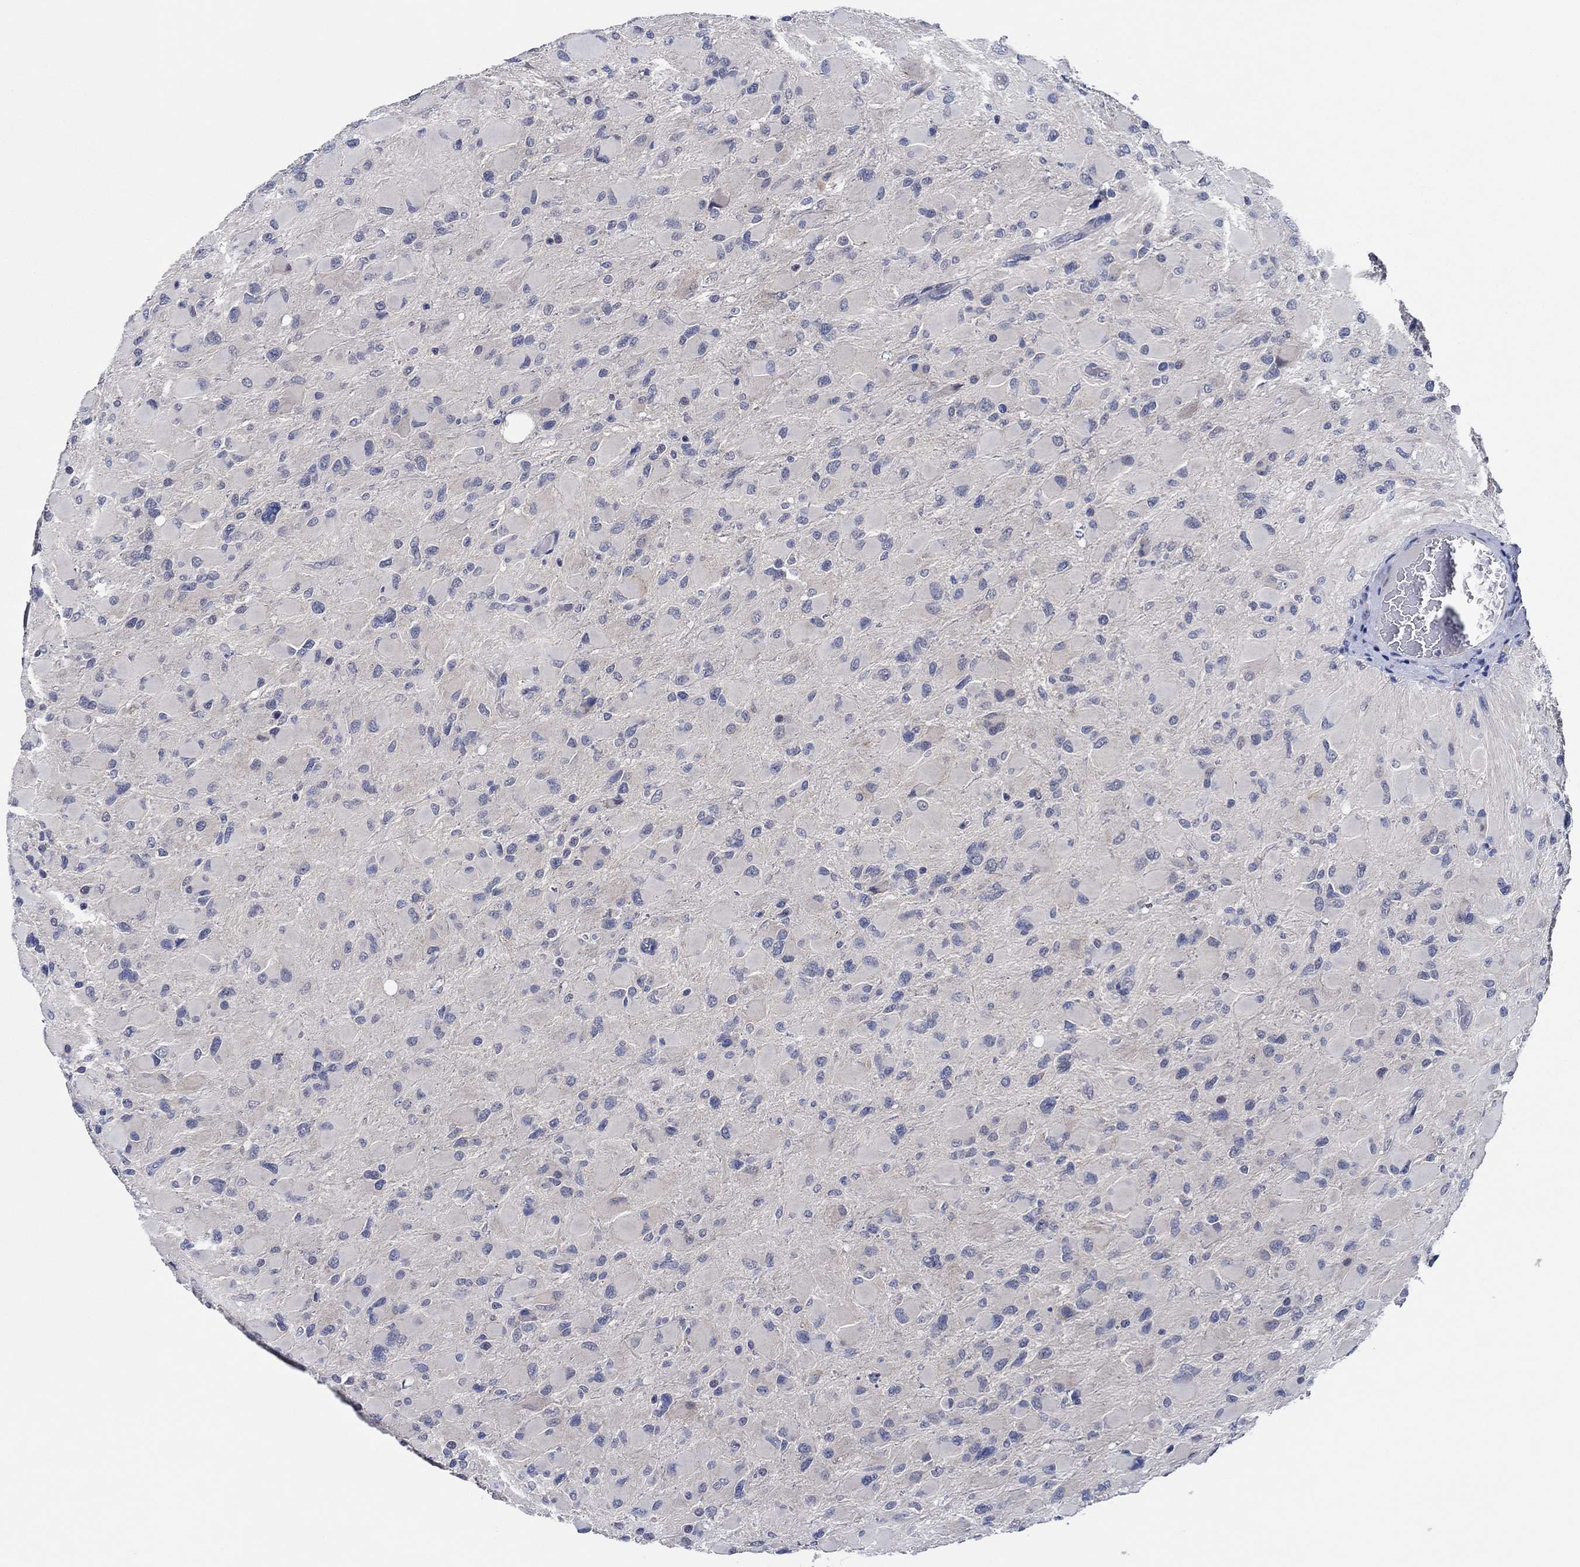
{"staining": {"intensity": "negative", "quantity": "none", "location": "none"}, "tissue": "glioma", "cell_type": "Tumor cells", "image_type": "cancer", "snomed": [{"axis": "morphology", "description": "Glioma, malignant, High grade"}, {"axis": "topography", "description": "Cerebral cortex"}], "caption": "IHC histopathology image of human glioma stained for a protein (brown), which reveals no staining in tumor cells.", "gene": "PRRT3", "patient": {"sex": "female", "age": 36}}